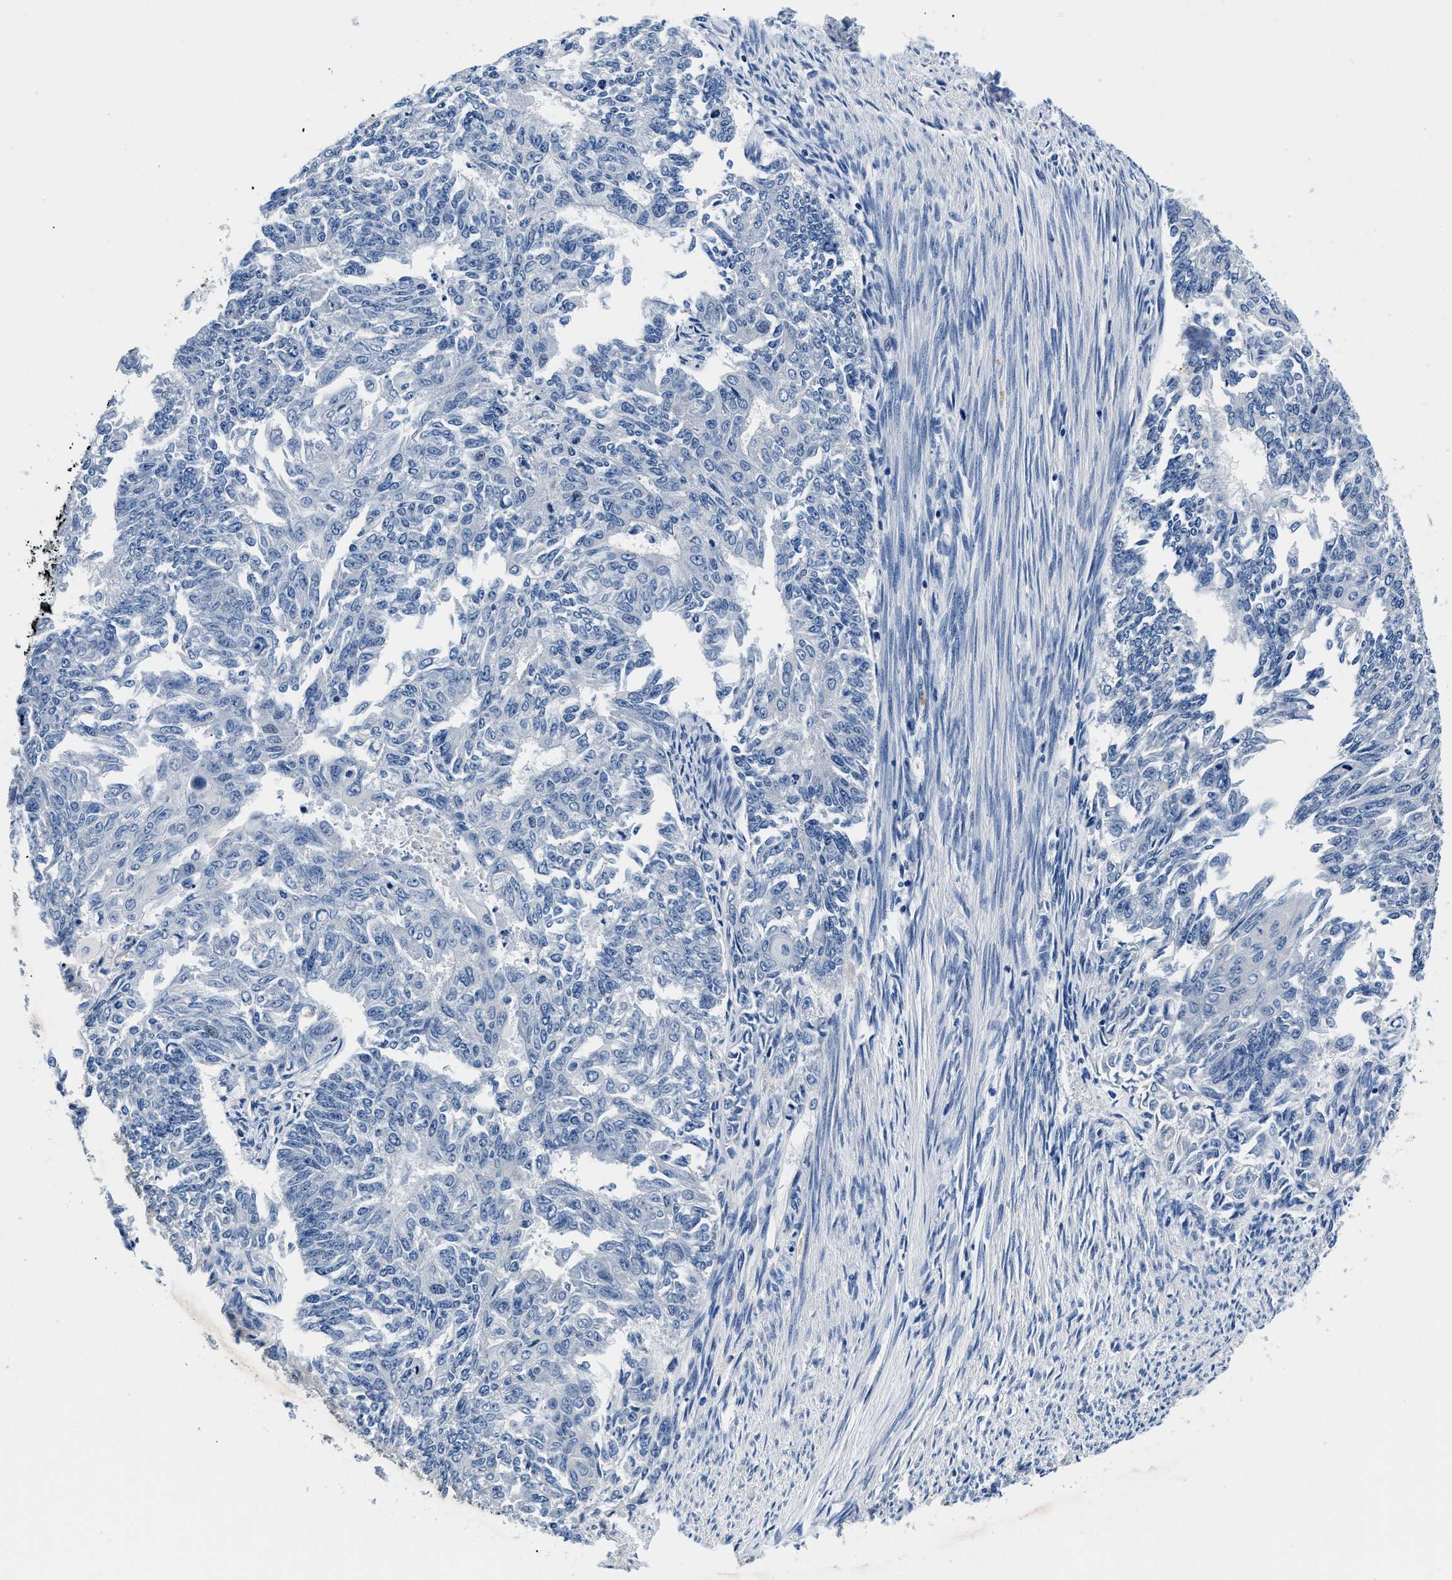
{"staining": {"intensity": "negative", "quantity": "none", "location": "none"}, "tissue": "endometrial cancer", "cell_type": "Tumor cells", "image_type": "cancer", "snomed": [{"axis": "morphology", "description": "Adenocarcinoma, NOS"}, {"axis": "topography", "description": "Endometrium"}], "caption": "The immunohistochemistry micrograph has no significant expression in tumor cells of adenocarcinoma (endometrial) tissue.", "gene": "ZFAND3", "patient": {"sex": "female", "age": 32}}